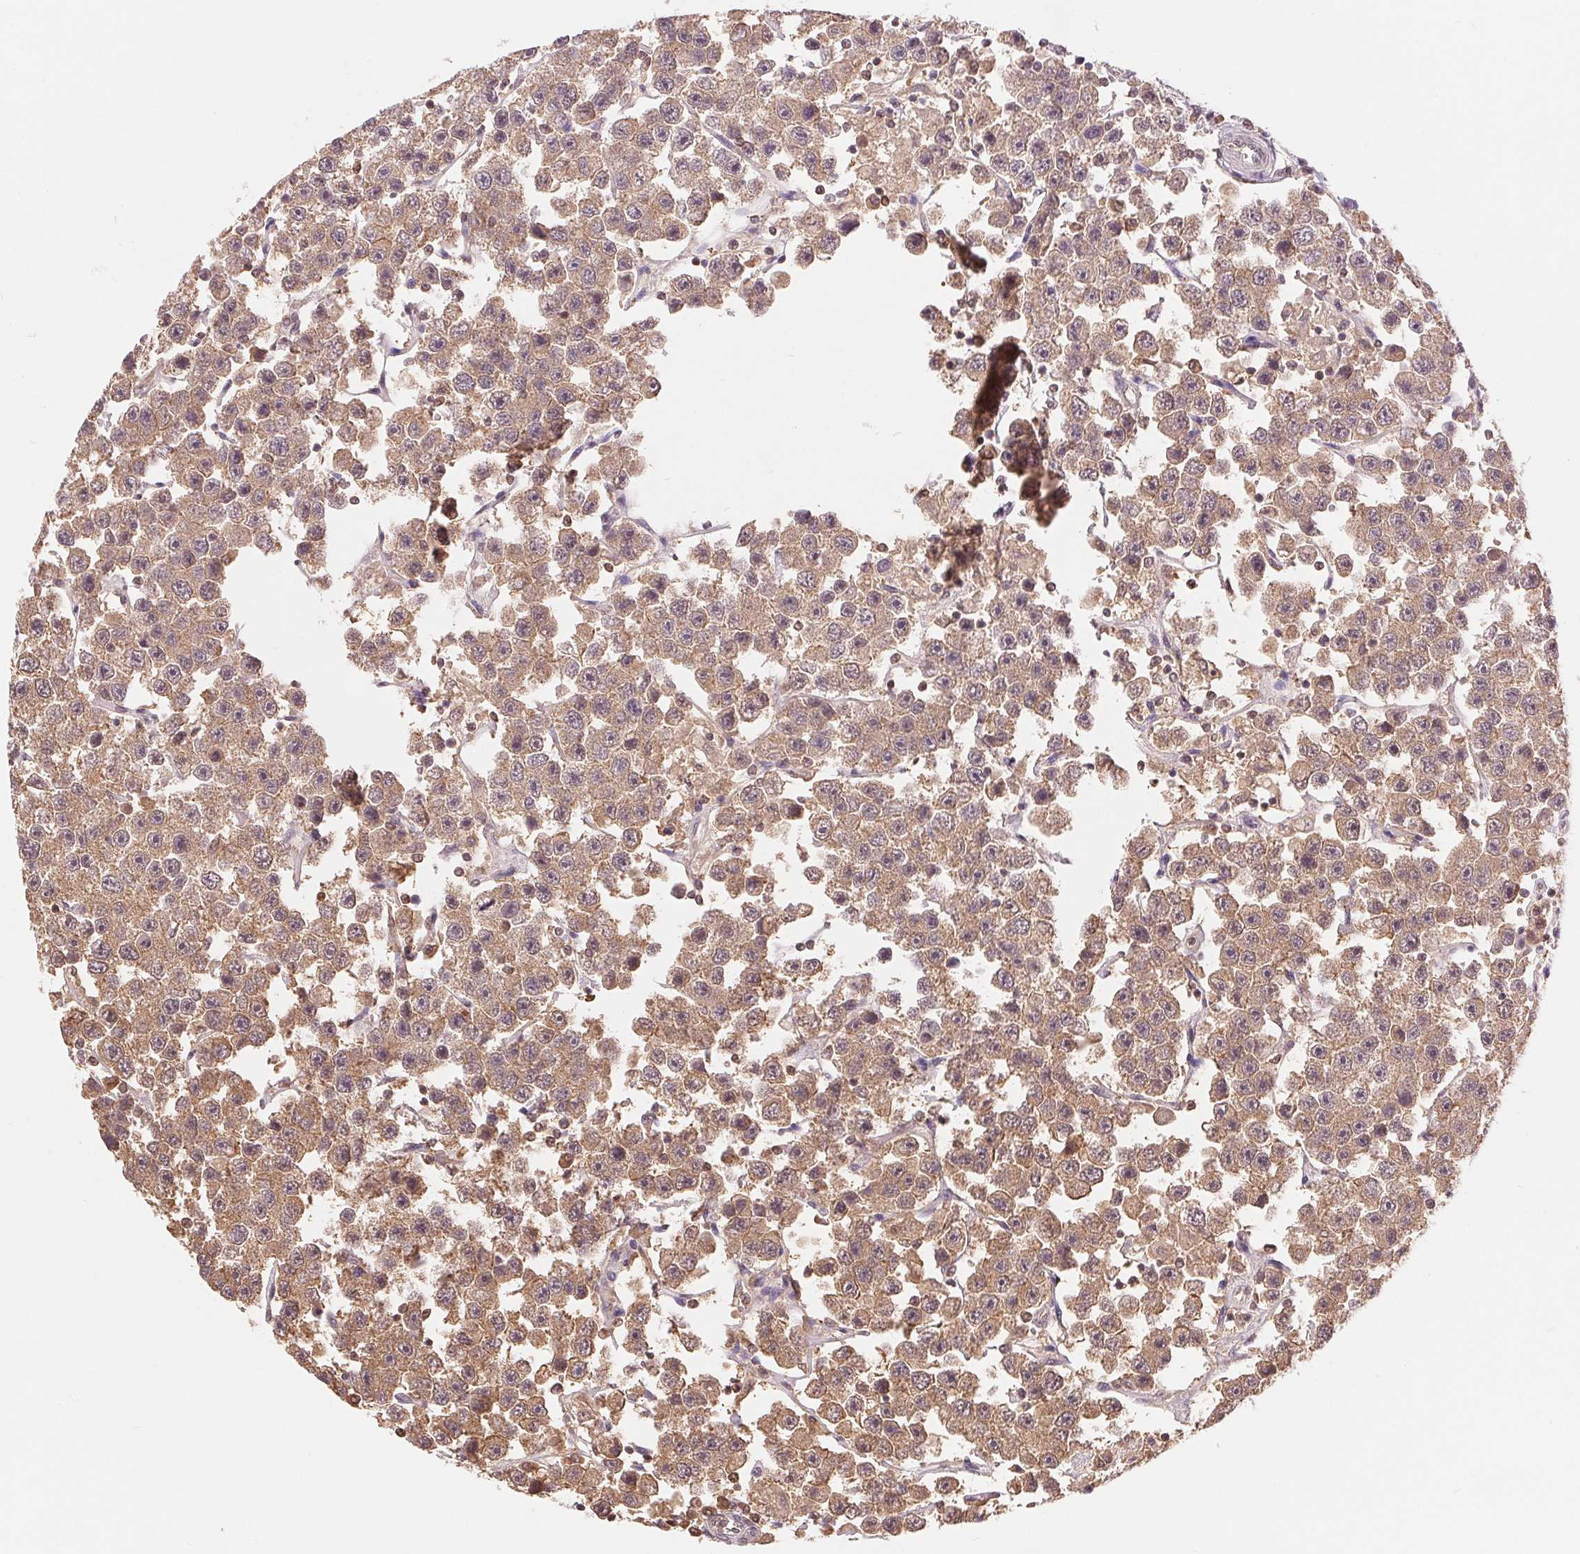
{"staining": {"intensity": "moderate", "quantity": ">75%", "location": "cytoplasmic/membranous"}, "tissue": "testis cancer", "cell_type": "Tumor cells", "image_type": "cancer", "snomed": [{"axis": "morphology", "description": "Seminoma, NOS"}, {"axis": "topography", "description": "Testis"}], "caption": "IHC micrograph of human testis cancer (seminoma) stained for a protein (brown), which shows medium levels of moderate cytoplasmic/membranous staining in about >75% of tumor cells.", "gene": "TMEM273", "patient": {"sex": "male", "age": 45}}